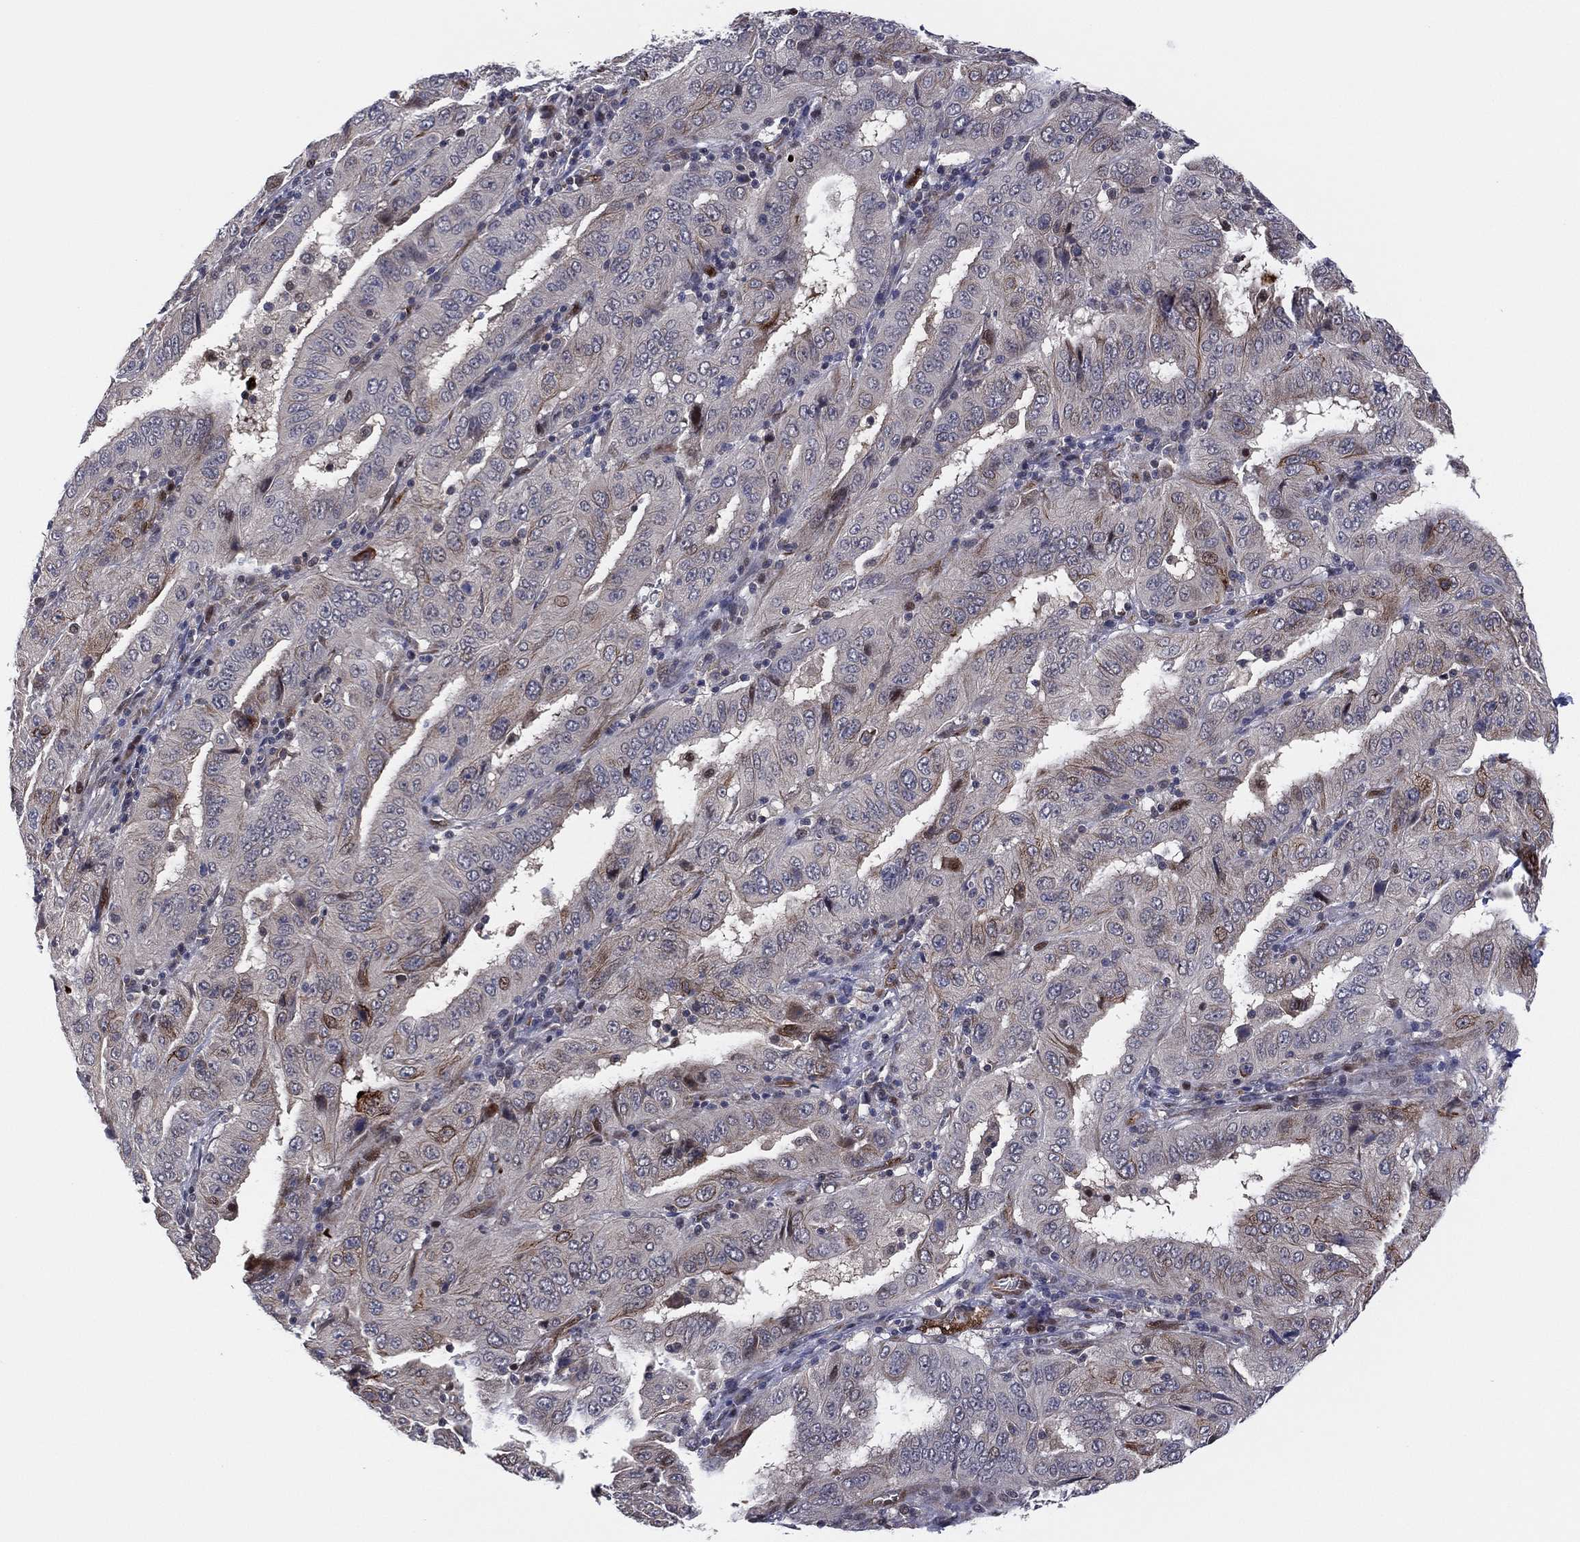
{"staining": {"intensity": "moderate", "quantity": "<25%", "location": "cytoplasmic/membranous,nuclear"}, "tissue": "pancreatic cancer", "cell_type": "Tumor cells", "image_type": "cancer", "snomed": [{"axis": "morphology", "description": "Adenocarcinoma, NOS"}, {"axis": "topography", "description": "Pancreas"}], "caption": "High-magnification brightfield microscopy of pancreatic cancer stained with DAB (3,3'-diaminobenzidine) (brown) and counterstained with hematoxylin (blue). tumor cells exhibit moderate cytoplasmic/membranous and nuclear positivity is appreciated in approximately<25% of cells.", "gene": "SNCG", "patient": {"sex": "male", "age": 63}}